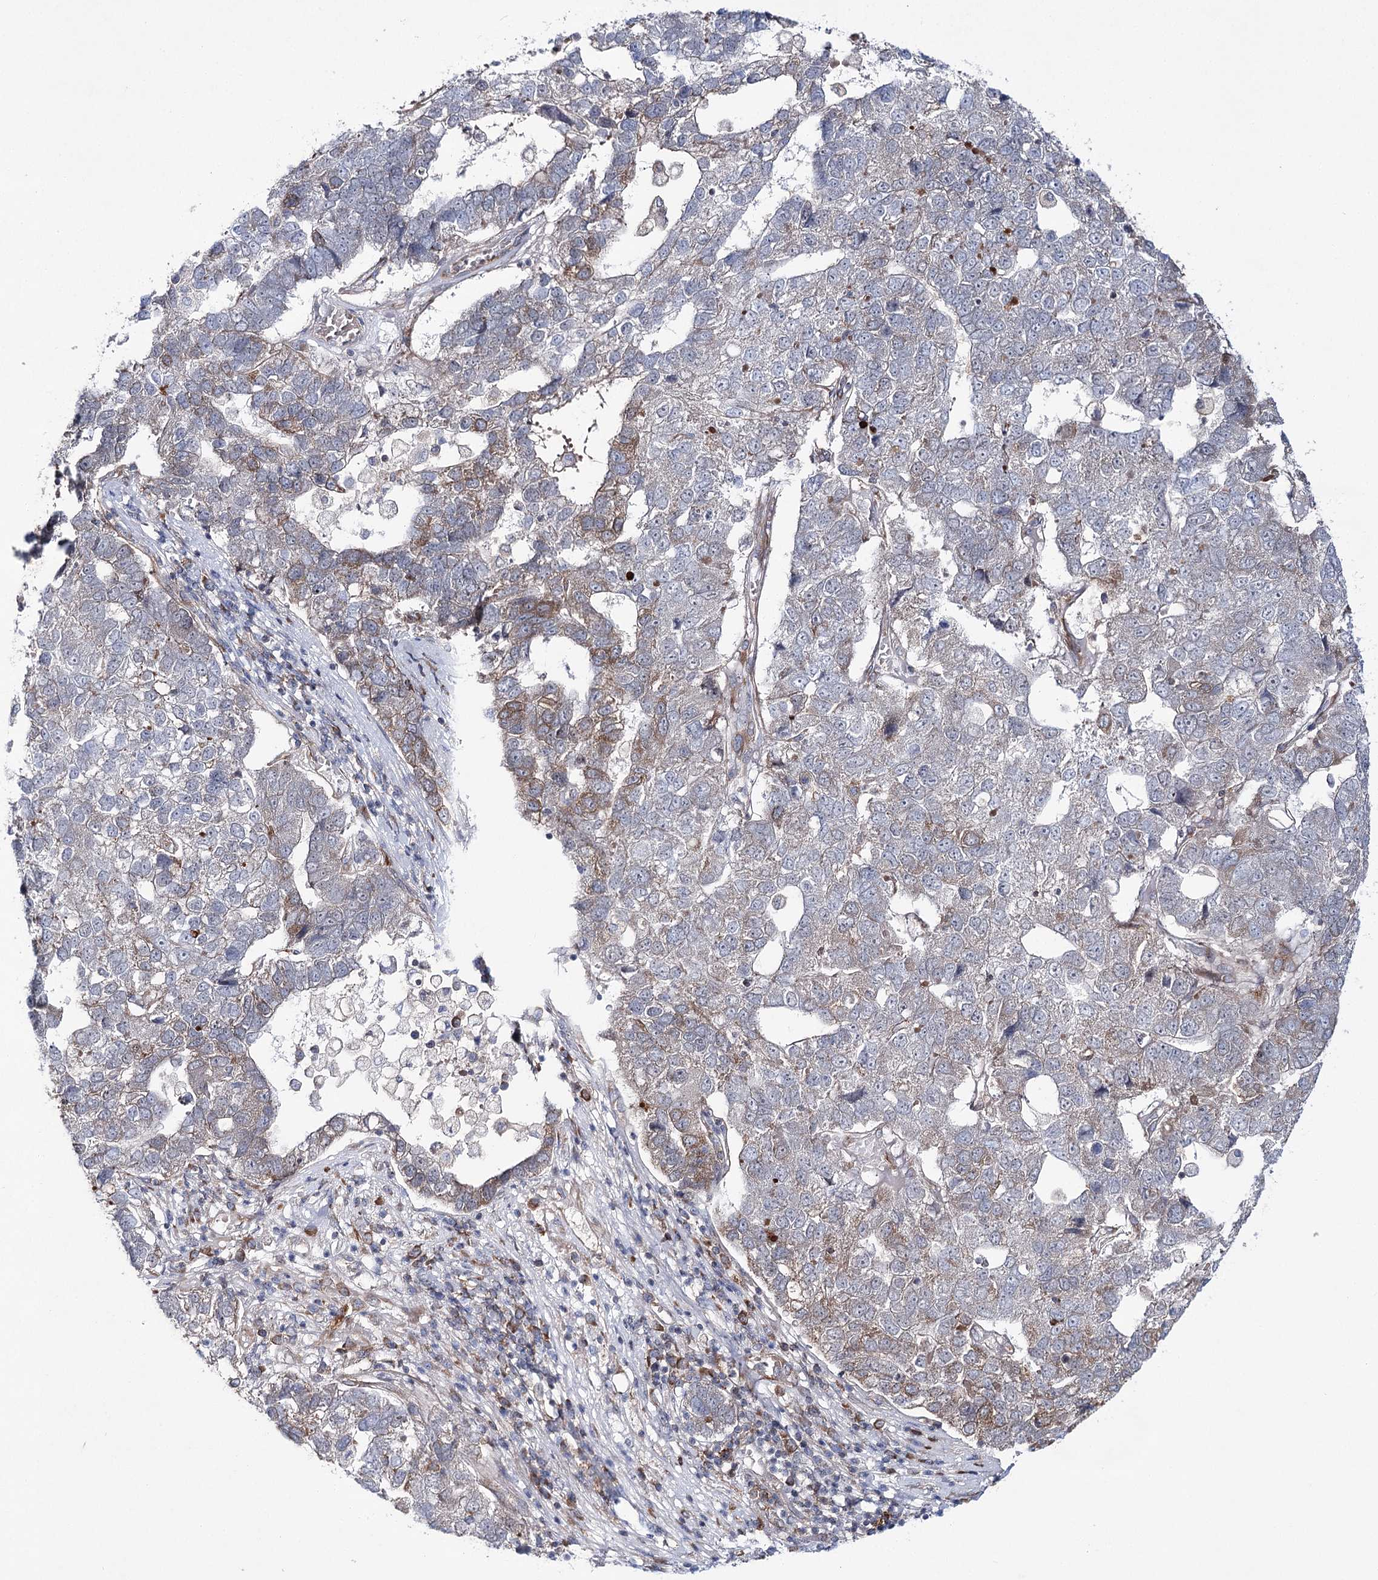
{"staining": {"intensity": "moderate", "quantity": "<25%", "location": "cytoplasmic/membranous"}, "tissue": "pancreatic cancer", "cell_type": "Tumor cells", "image_type": "cancer", "snomed": [{"axis": "morphology", "description": "Adenocarcinoma, NOS"}, {"axis": "topography", "description": "Pancreas"}], "caption": "Protein expression analysis of pancreatic cancer (adenocarcinoma) reveals moderate cytoplasmic/membranous positivity in approximately <25% of tumor cells.", "gene": "VWA2", "patient": {"sex": "female", "age": 61}}